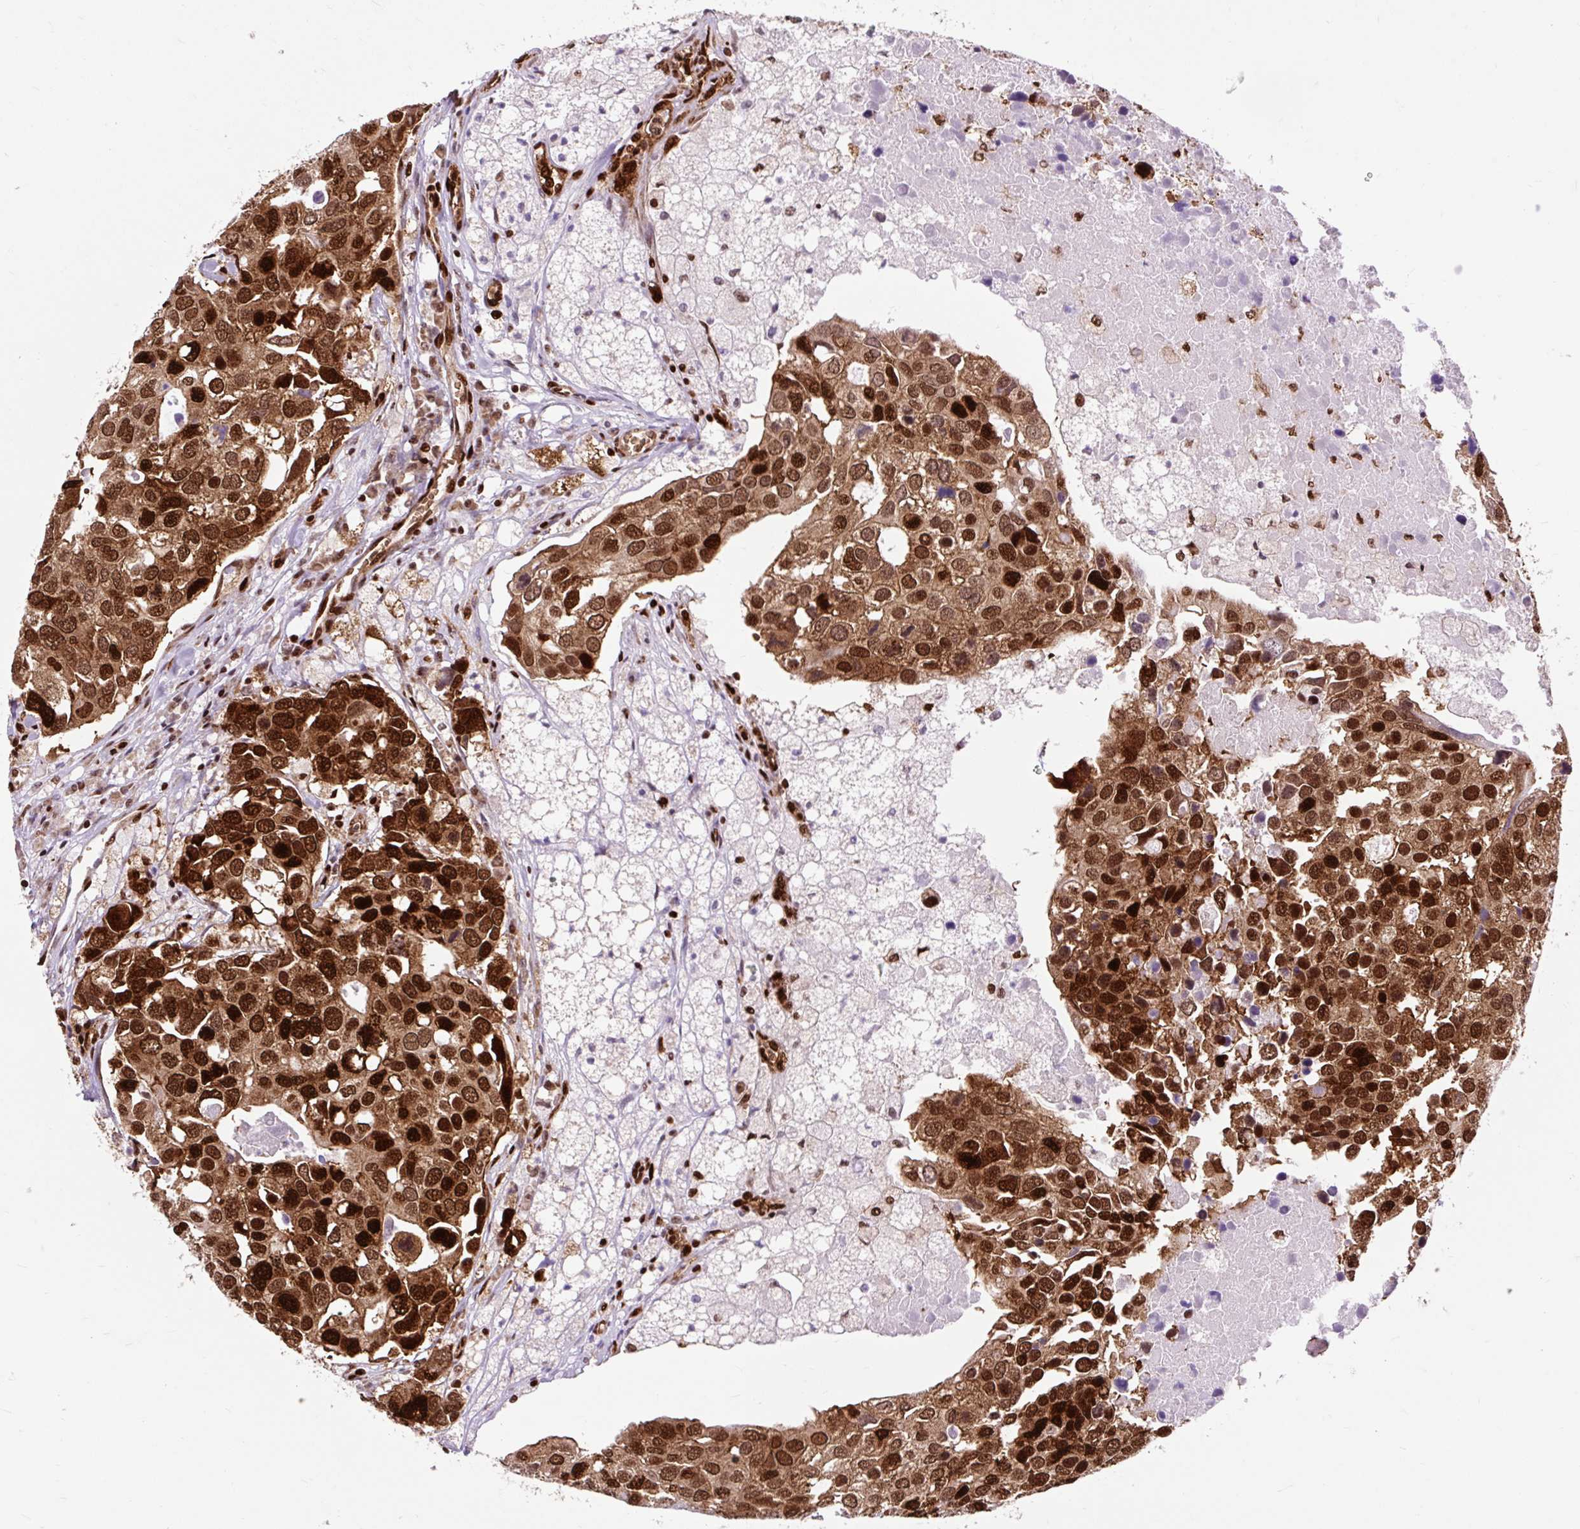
{"staining": {"intensity": "strong", "quantity": ">75%", "location": "cytoplasmic/membranous,nuclear"}, "tissue": "breast cancer", "cell_type": "Tumor cells", "image_type": "cancer", "snomed": [{"axis": "morphology", "description": "Duct carcinoma"}, {"axis": "topography", "description": "Breast"}], "caption": "A brown stain shows strong cytoplasmic/membranous and nuclear expression of a protein in human infiltrating ductal carcinoma (breast) tumor cells.", "gene": "FUS", "patient": {"sex": "female", "age": 83}}